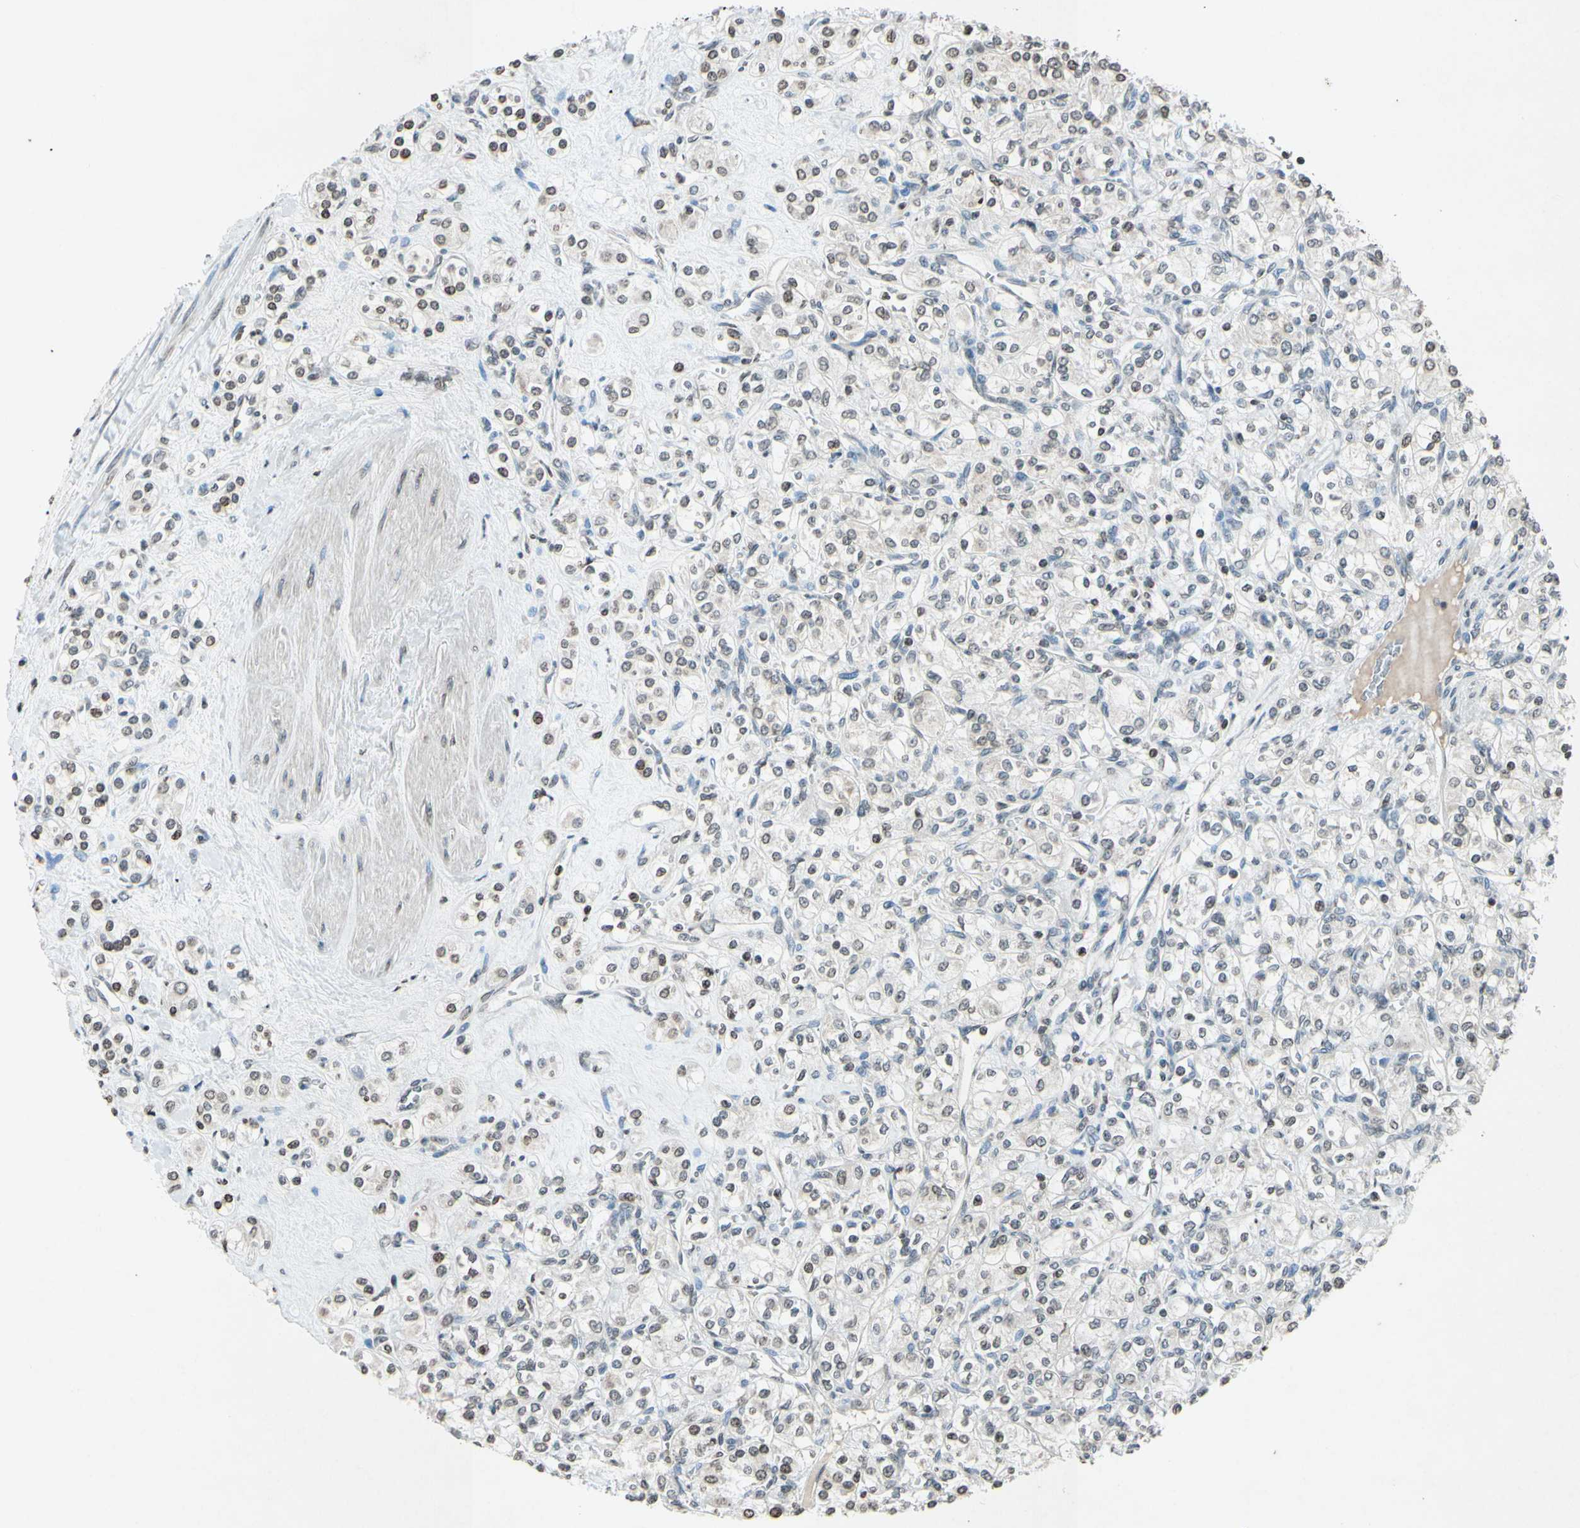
{"staining": {"intensity": "weak", "quantity": "25%-75%", "location": "cytoplasmic/membranous"}, "tissue": "renal cancer", "cell_type": "Tumor cells", "image_type": "cancer", "snomed": [{"axis": "morphology", "description": "Adenocarcinoma, NOS"}, {"axis": "topography", "description": "Kidney"}], "caption": "Renal cancer (adenocarcinoma) stained with a brown dye demonstrates weak cytoplasmic/membranous positive positivity in approximately 25%-75% of tumor cells.", "gene": "CLDN11", "patient": {"sex": "male", "age": 77}}